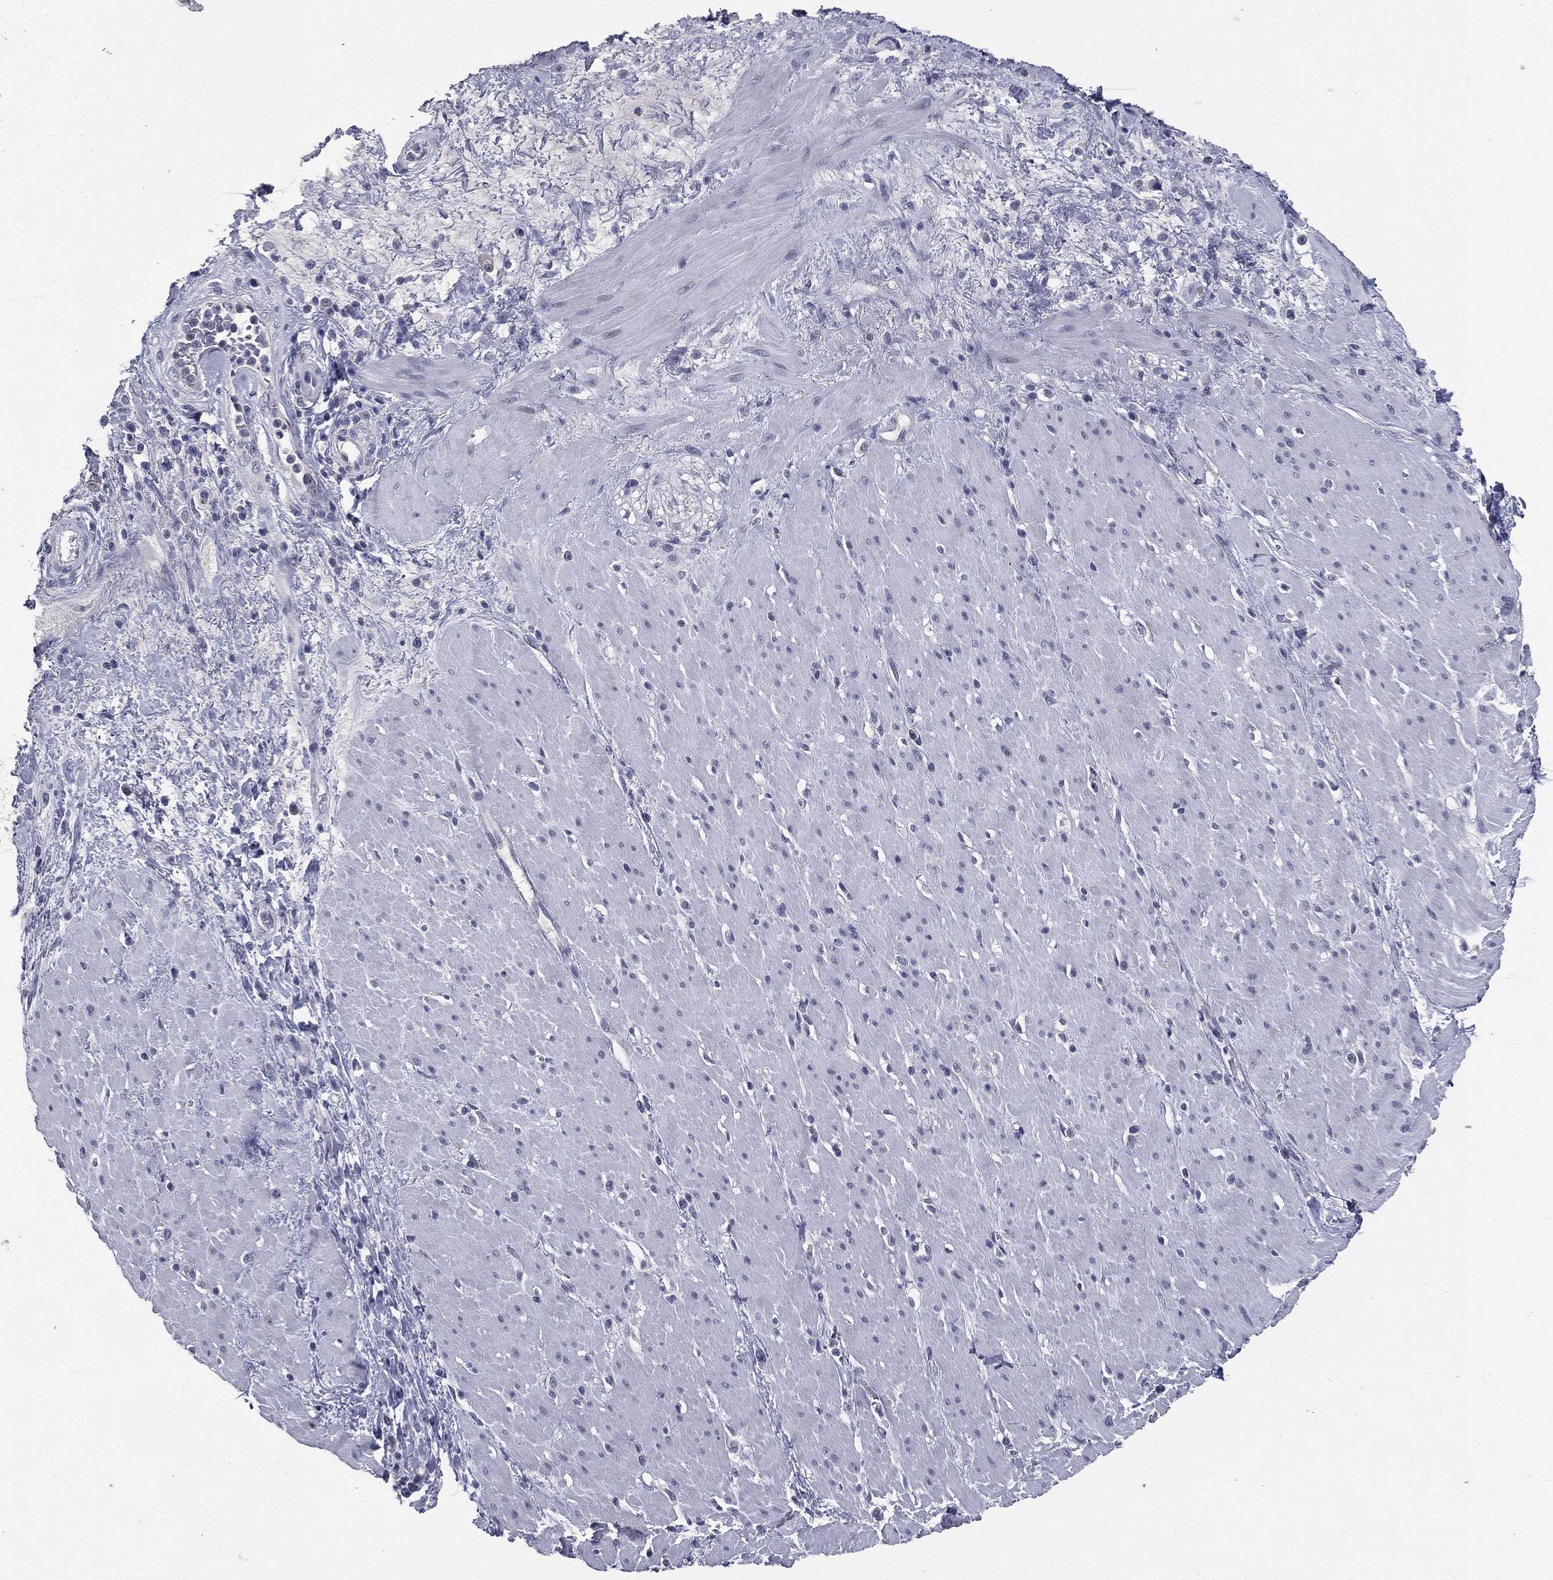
{"staining": {"intensity": "negative", "quantity": "none", "location": "none"}, "tissue": "smooth muscle", "cell_type": "Smooth muscle cells", "image_type": "normal", "snomed": [{"axis": "morphology", "description": "Normal tissue, NOS"}, {"axis": "topography", "description": "Soft tissue"}, {"axis": "topography", "description": "Smooth muscle"}], "caption": "Immunohistochemistry (IHC) micrograph of unremarkable human smooth muscle stained for a protein (brown), which exhibits no expression in smooth muscle cells. (Immunohistochemistry, brightfield microscopy, high magnification).", "gene": "IFT27", "patient": {"sex": "male", "age": 72}}